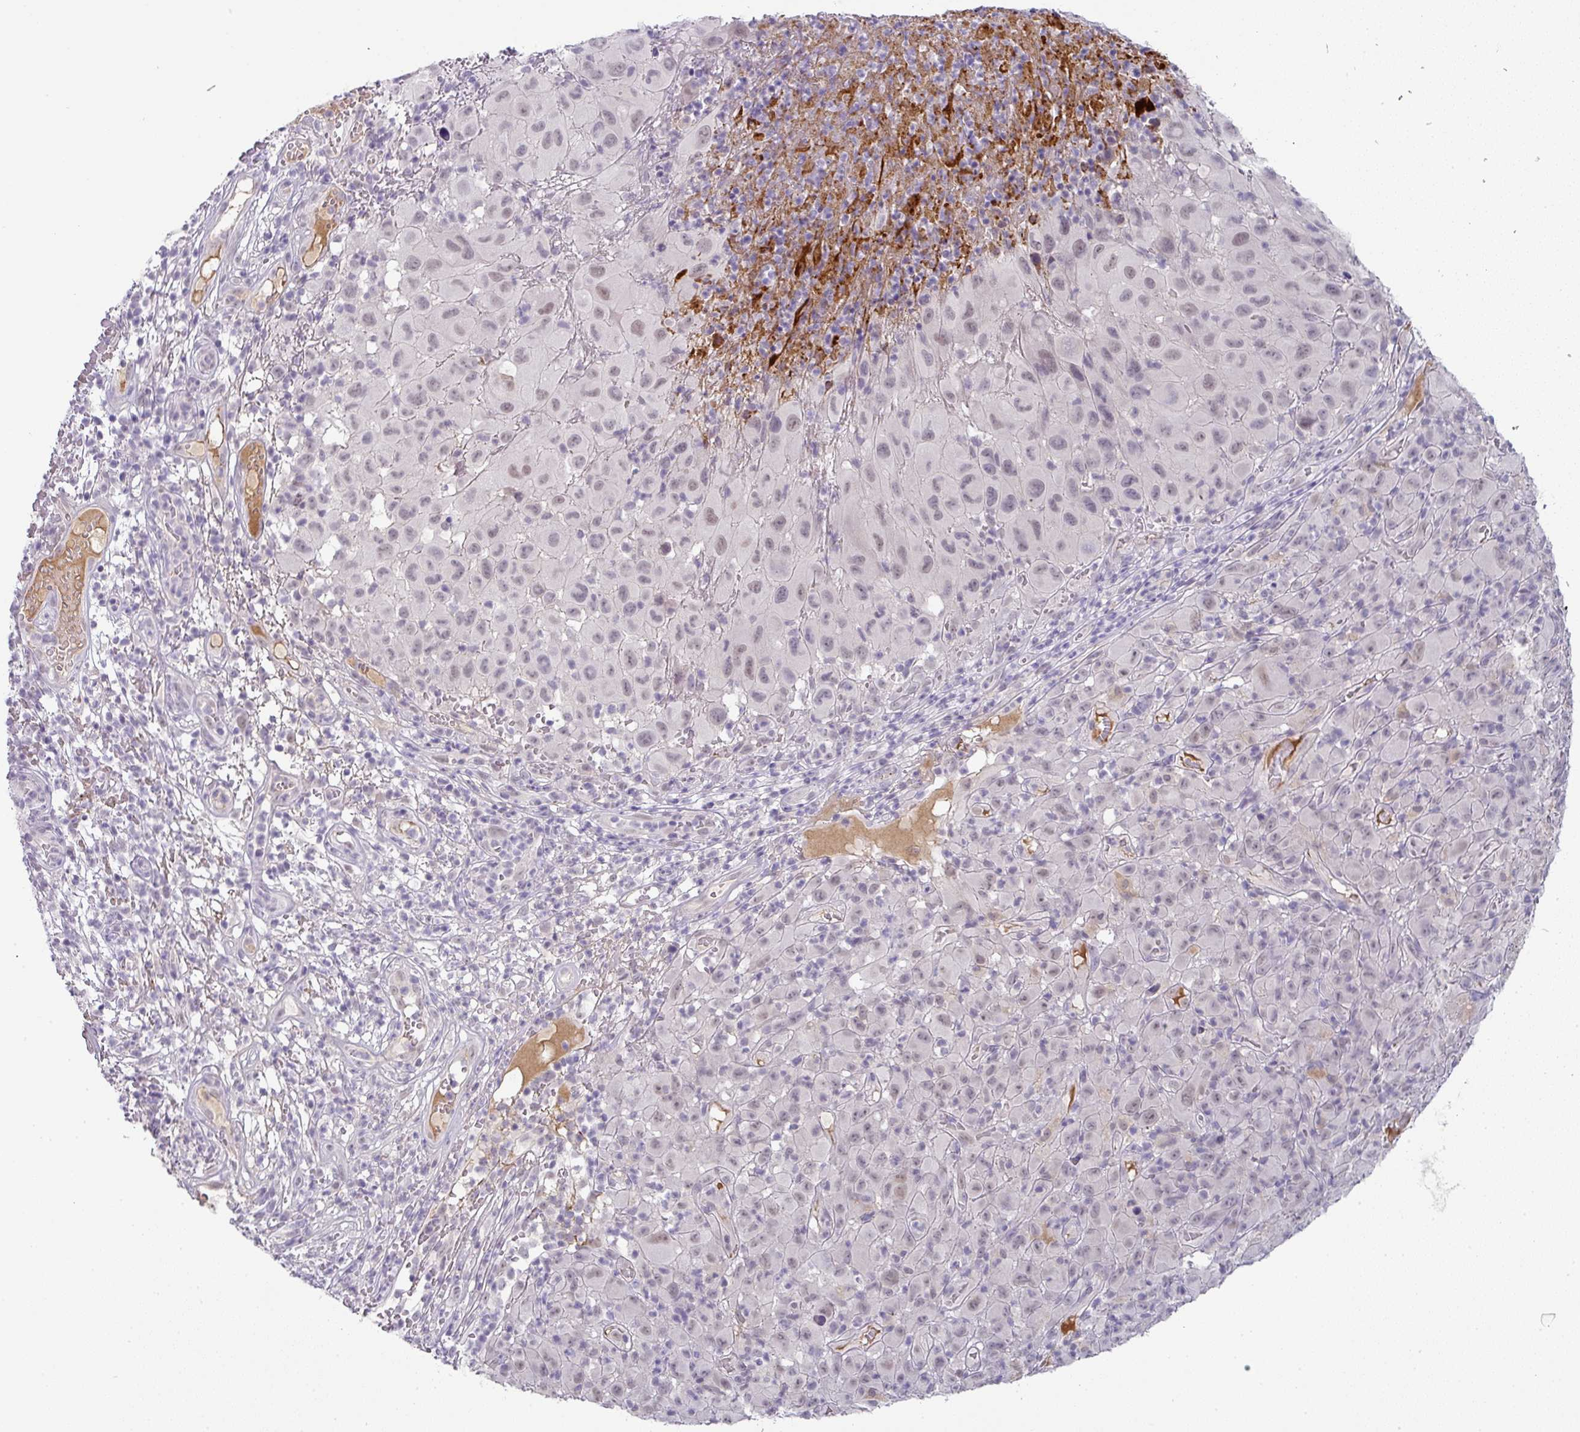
{"staining": {"intensity": "weak", "quantity": ">75%", "location": "nuclear"}, "tissue": "melanoma", "cell_type": "Tumor cells", "image_type": "cancer", "snomed": [{"axis": "morphology", "description": "Malignant melanoma, NOS"}, {"axis": "topography", "description": "Skin"}], "caption": "Melanoma was stained to show a protein in brown. There is low levels of weak nuclear staining in approximately >75% of tumor cells. Immunohistochemistry stains the protein in brown and the nuclei are stained blue.", "gene": "FGF17", "patient": {"sex": "male", "age": 73}}